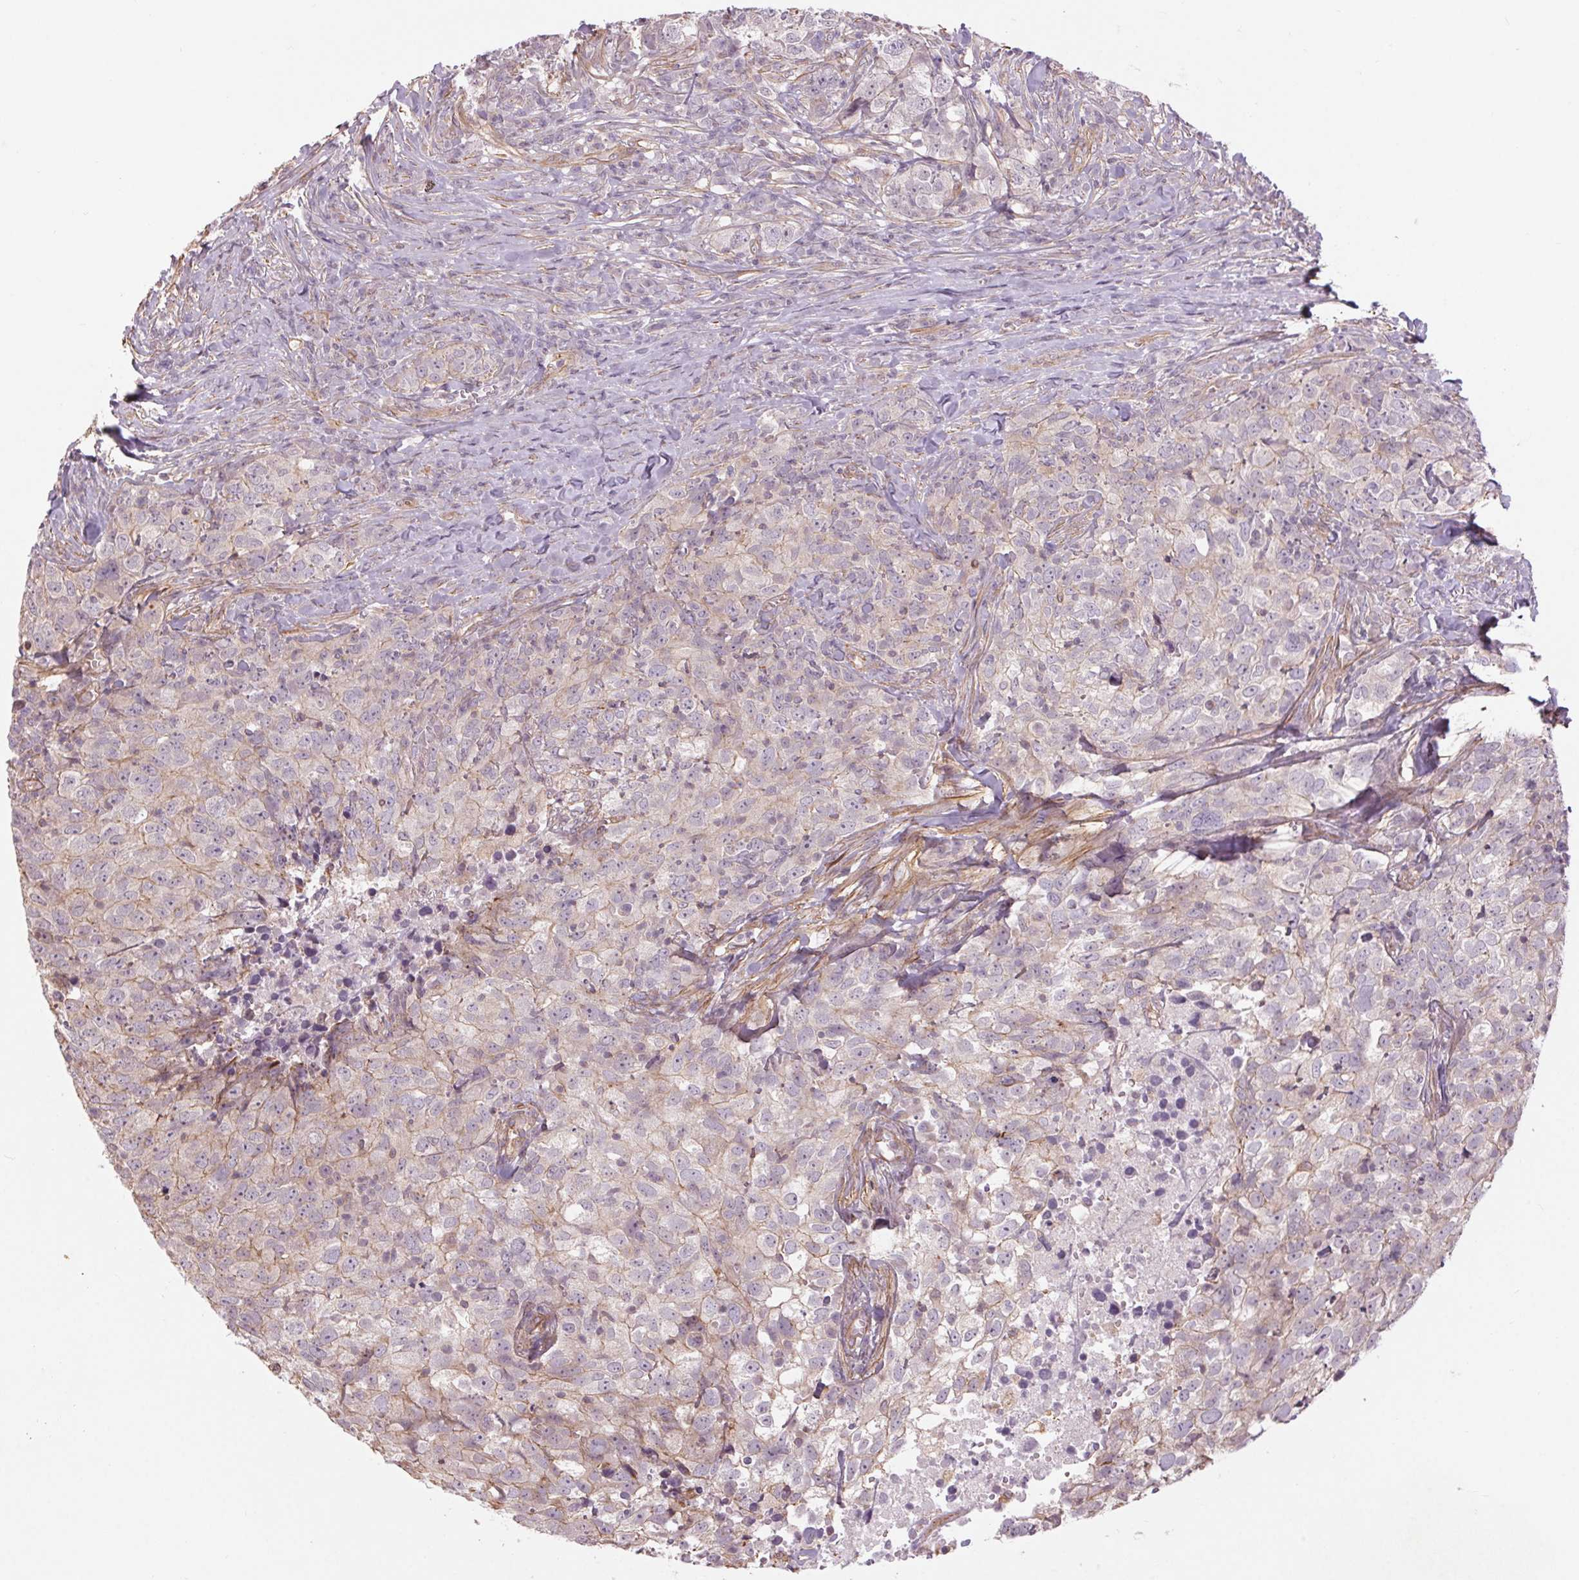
{"staining": {"intensity": "weak", "quantity": "<25%", "location": "cytoplasmic/membranous"}, "tissue": "breast cancer", "cell_type": "Tumor cells", "image_type": "cancer", "snomed": [{"axis": "morphology", "description": "Duct carcinoma"}, {"axis": "topography", "description": "Breast"}], "caption": "The immunohistochemistry photomicrograph has no significant staining in tumor cells of breast cancer (infiltrating ductal carcinoma) tissue.", "gene": "CCSER1", "patient": {"sex": "female", "age": 30}}